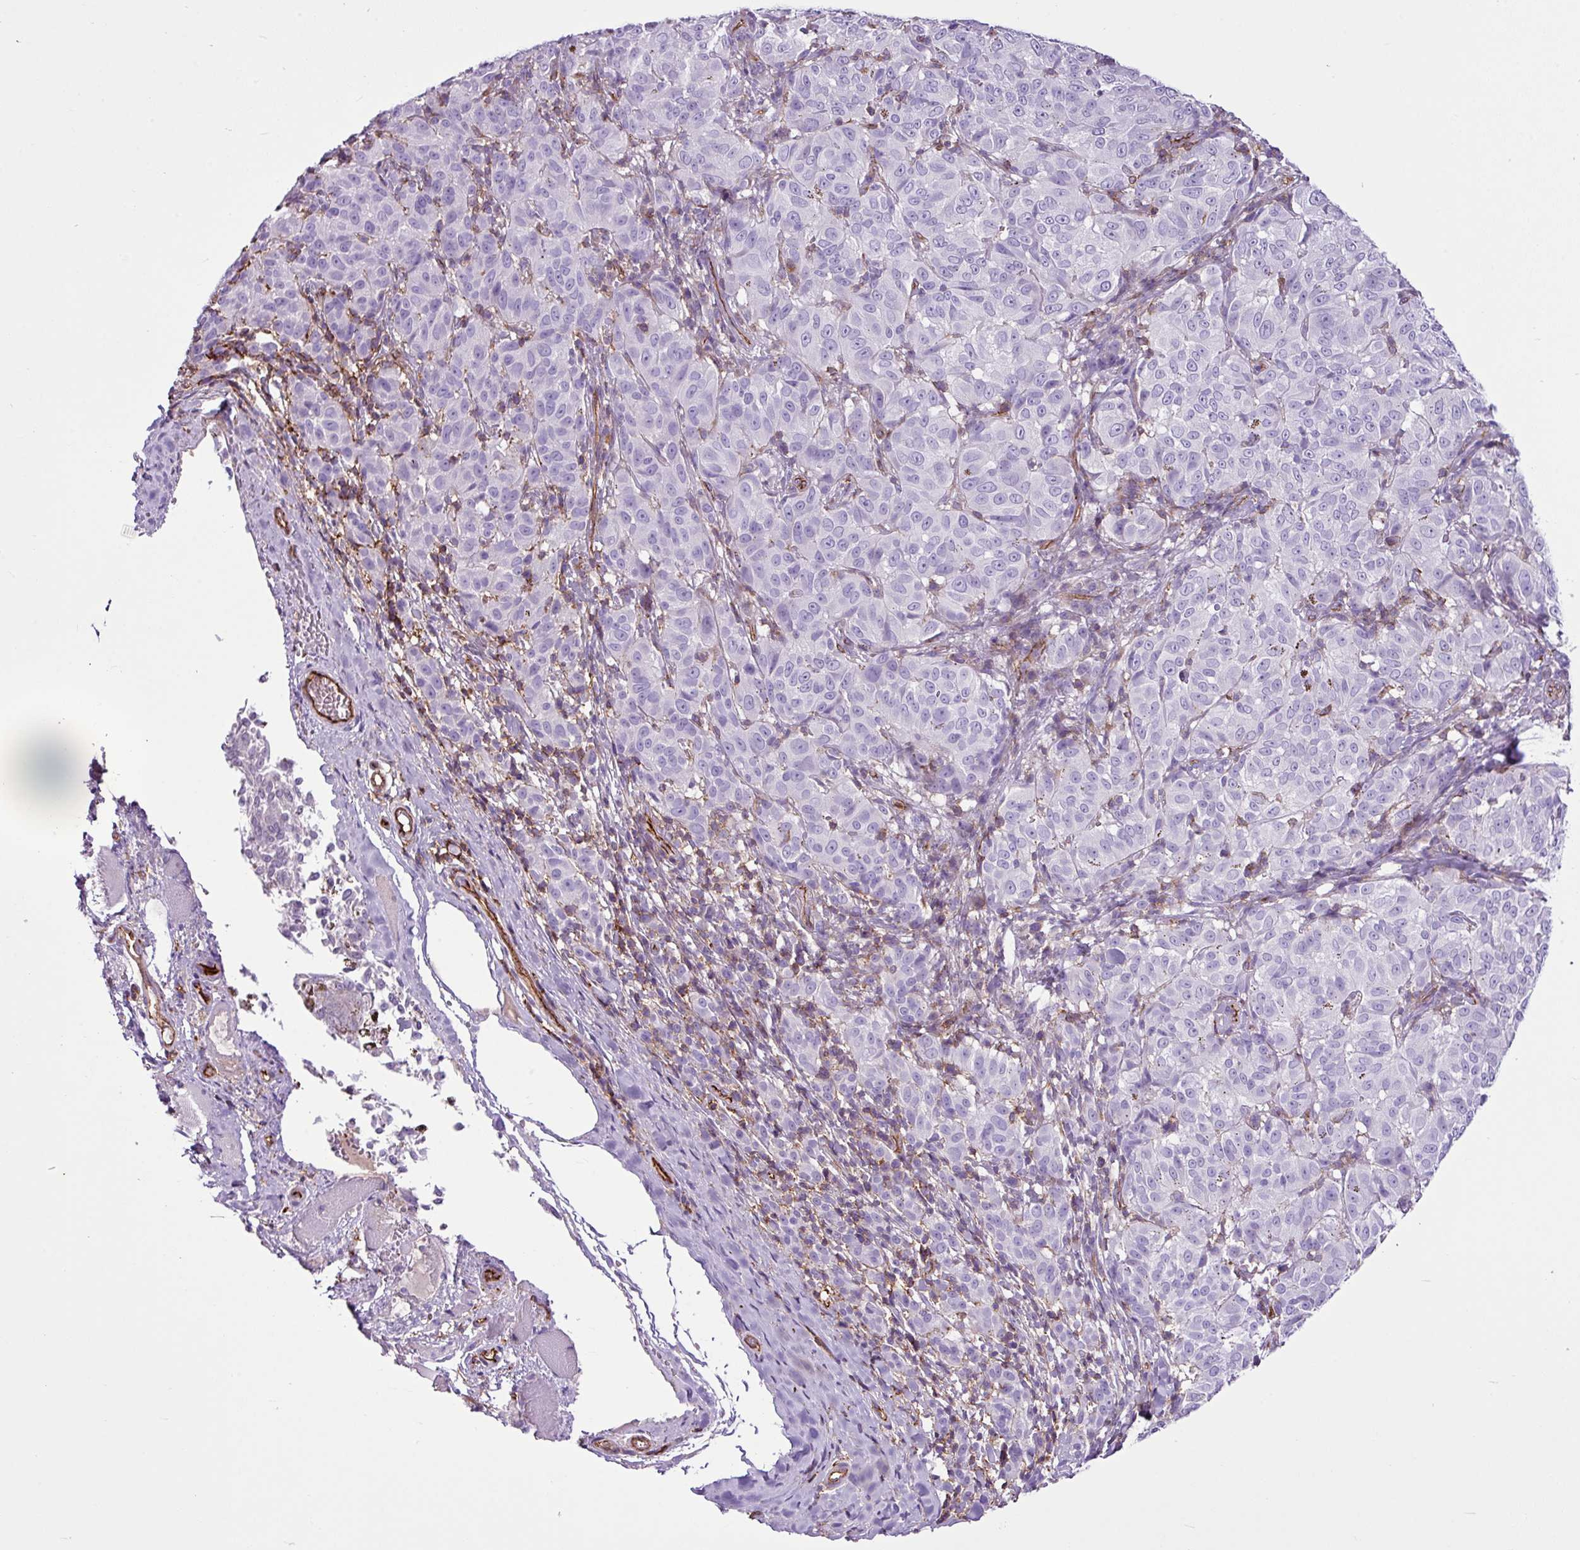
{"staining": {"intensity": "negative", "quantity": "none", "location": "none"}, "tissue": "melanoma", "cell_type": "Tumor cells", "image_type": "cancer", "snomed": [{"axis": "morphology", "description": "Malignant melanoma, NOS"}, {"axis": "topography", "description": "Skin"}], "caption": "This is a histopathology image of immunohistochemistry staining of malignant melanoma, which shows no staining in tumor cells. (DAB immunohistochemistry, high magnification).", "gene": "EME2", "patient": {"sex": "female", "age": 72}}